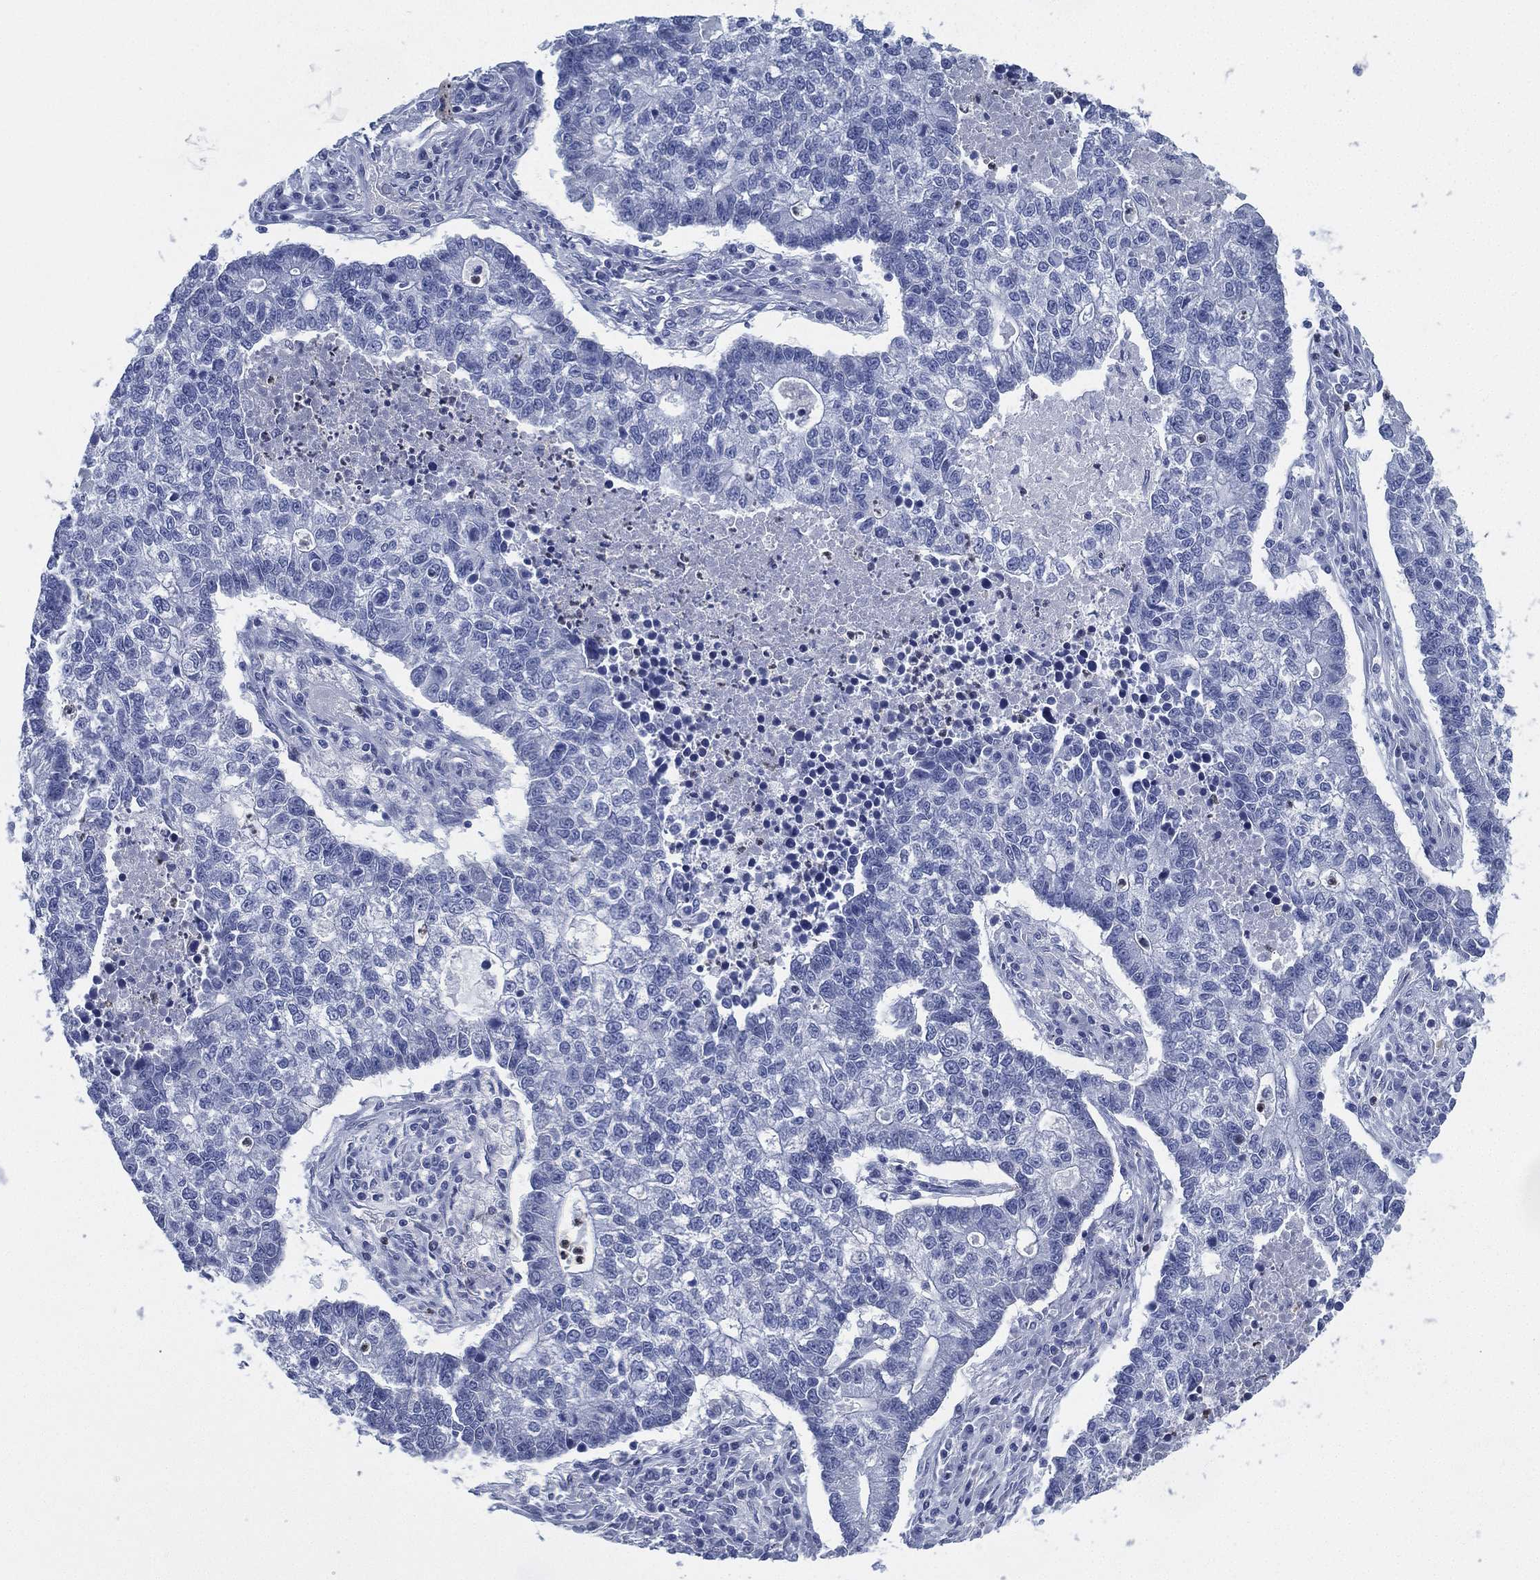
{"staining": {"intensity": "negative", "quantity": "none", "location": "none"}, "tissue": "lung cancer", "cell_type": "Tumor cells", "image_type": "cancer", "snomed": [{"axis": "morphology", "description": "Adenocarcinoma, NOS"}, {"axis": "topography", "description": "Lung"}], "caption": "High magnification brightfield microscopy of adenocarcinoma (lung) stained with DAB (brown) and counterstained with hematoxylin (blue): tumor cells show no significant positivity. (DAB (3,3'-diaminobenzidine) IHC visualized using brightfield microscopy, high magnification).", "gene": "DEFB121", "patient": {"sex": "male", "age": 57}}